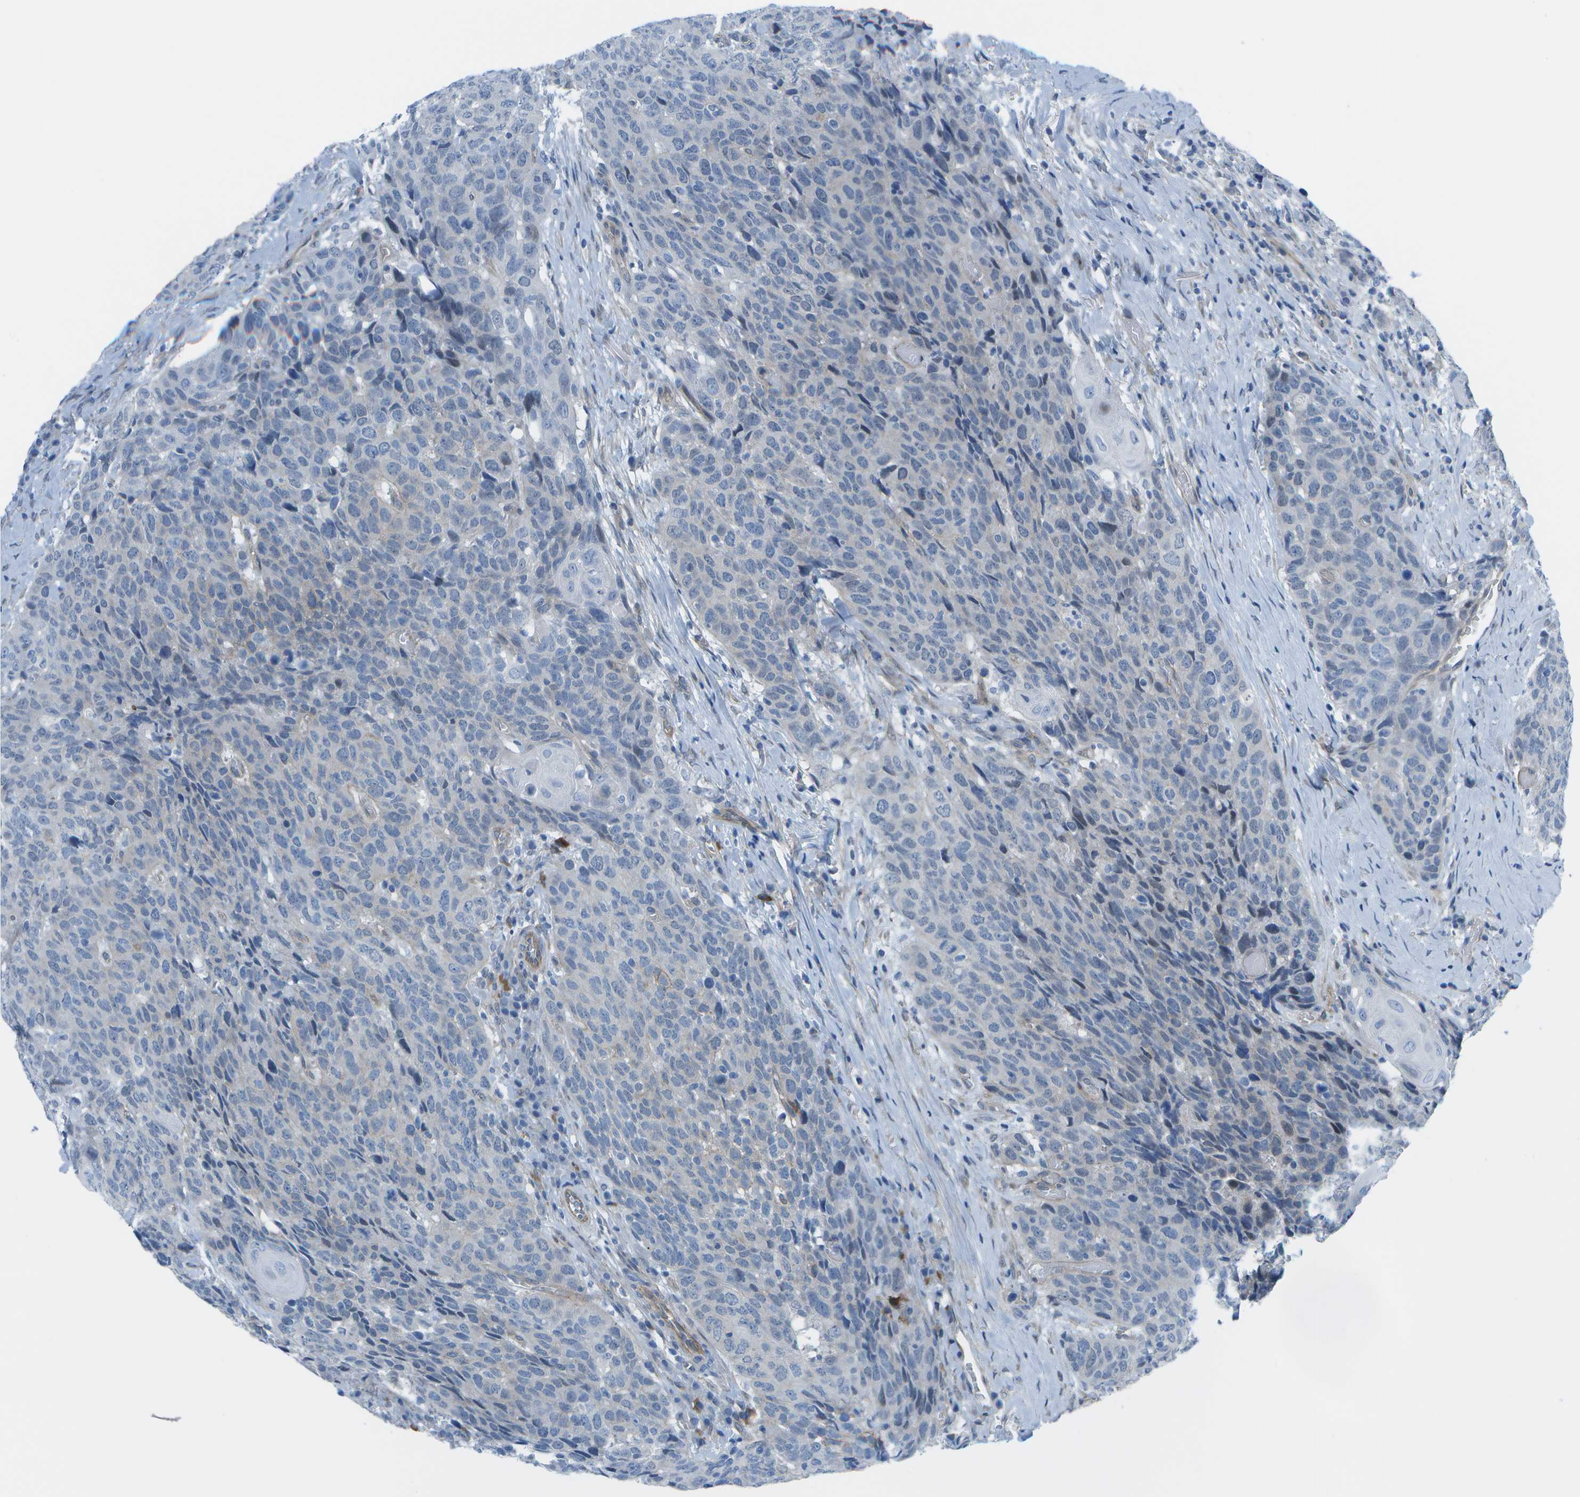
{"staining": {"intensity": "negative", "quantity": "none", "location": "none"}, "tissue": "head and neck cancer", "cell_type": "Tumor cells", "image_type": "cancer", "snomed": [{"axis": "morphology", "description": "Squamous cell carcinoma, NOS"}, {"axis": "topography", "description": "Head-Neck"}], "caption": "This is an immunohistochemistry histopathology image of head and neck squamous cell carcinoma. There is no expression in tumor cells.", "gene": "SORBS3", "patient": {"sex": "male", "age": 66}}